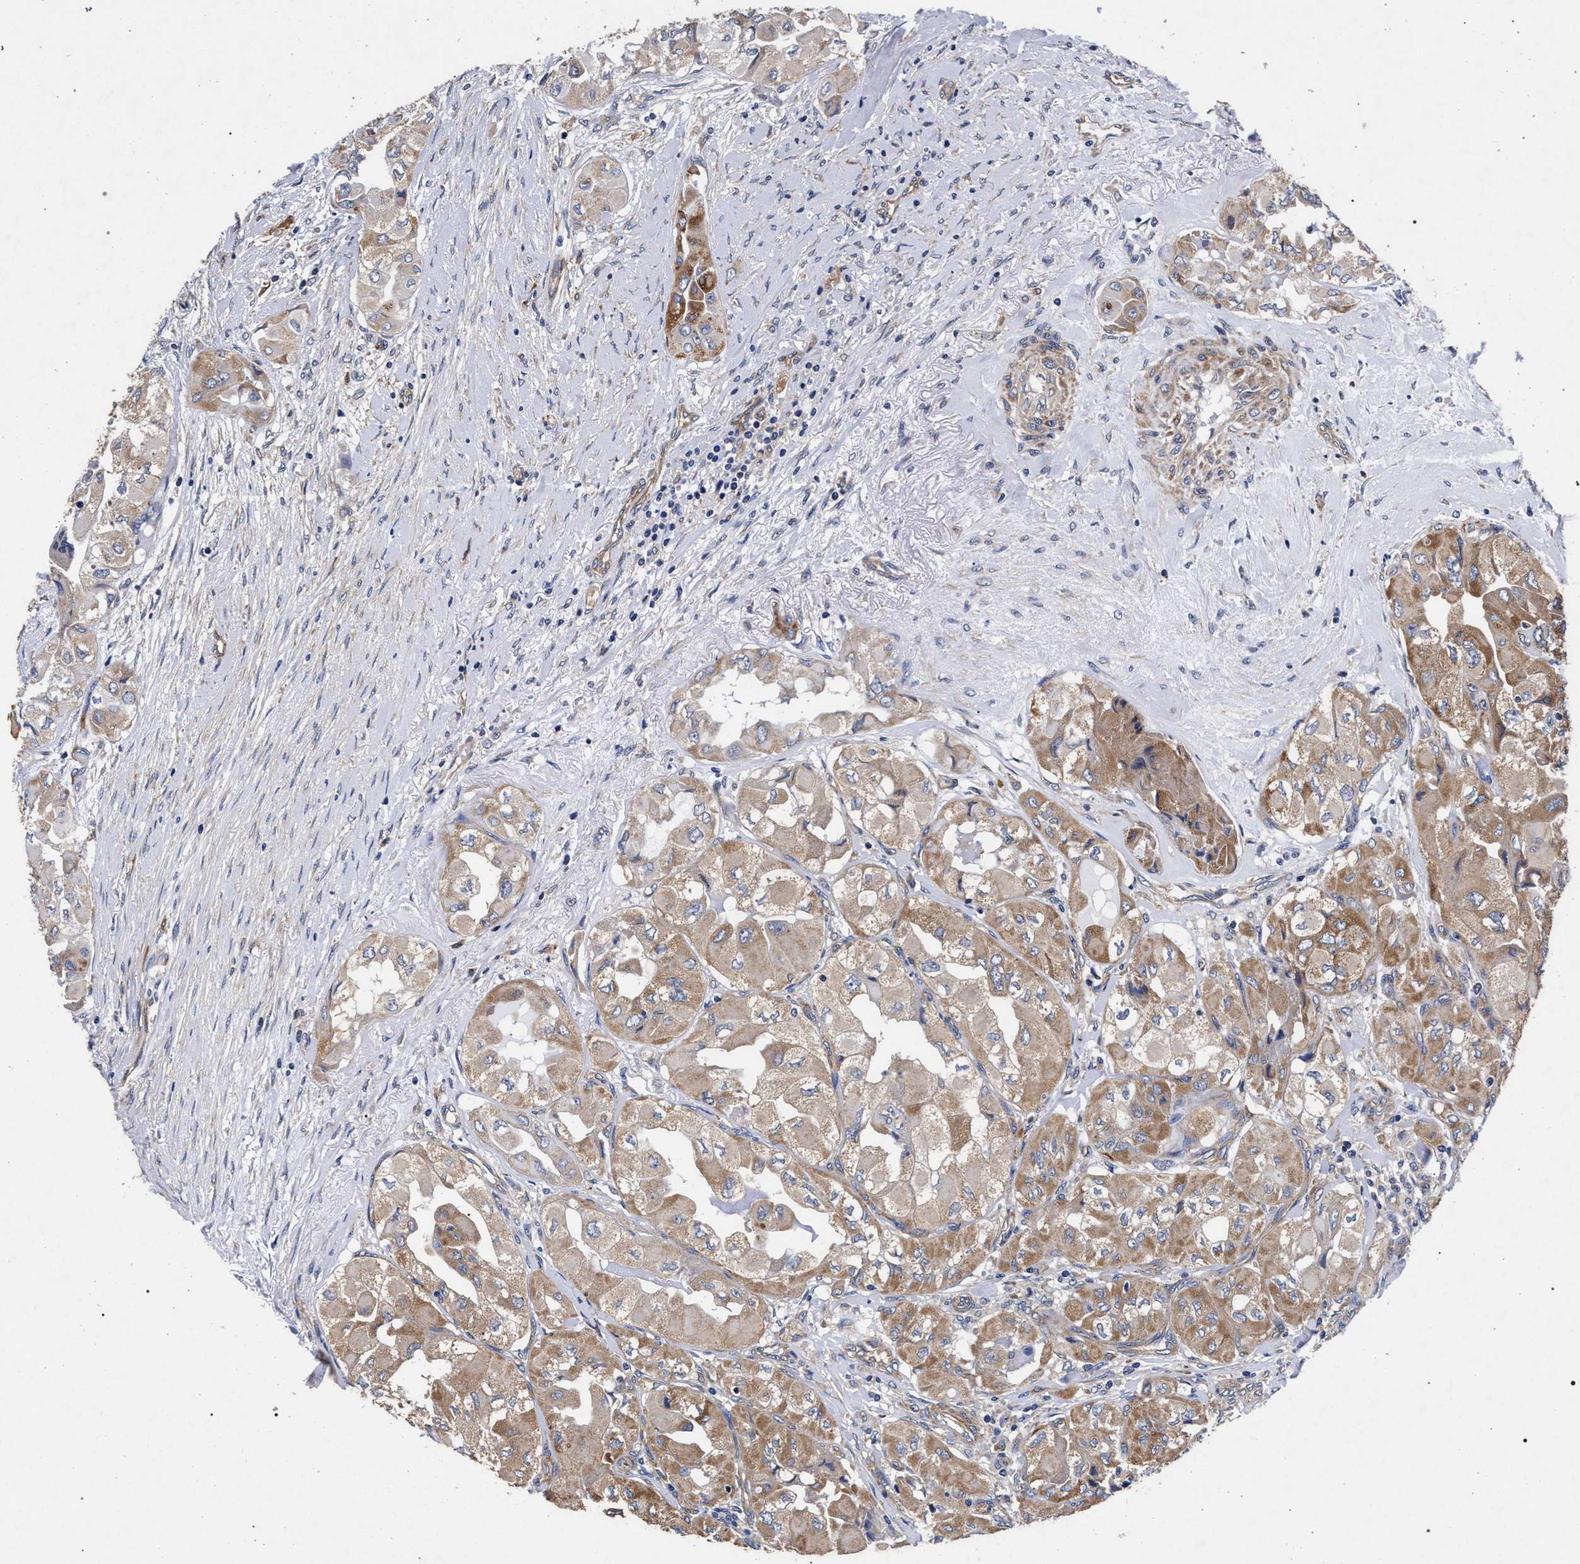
{"staining": {"intensity": "moderate", "quantity": ">75%", "location": "cytoplasmic/membranous"}, "tissue": "thyroid cancer", "cell_type": "Tumor cells", "image_type": "cancer", "snomed": [{"axis": "morphology", "description": "Papillary adenocarcinoma, NOS"}, {"axis": "topography", "description": "Thyroid gland"}], "caption": "Human thyroid papillary adenocarcinoma stained with a protein marker reveals moderate staining in tumor cells.", "gene": "CFAP95", "patient": {"sex": "female", "age": 59}}